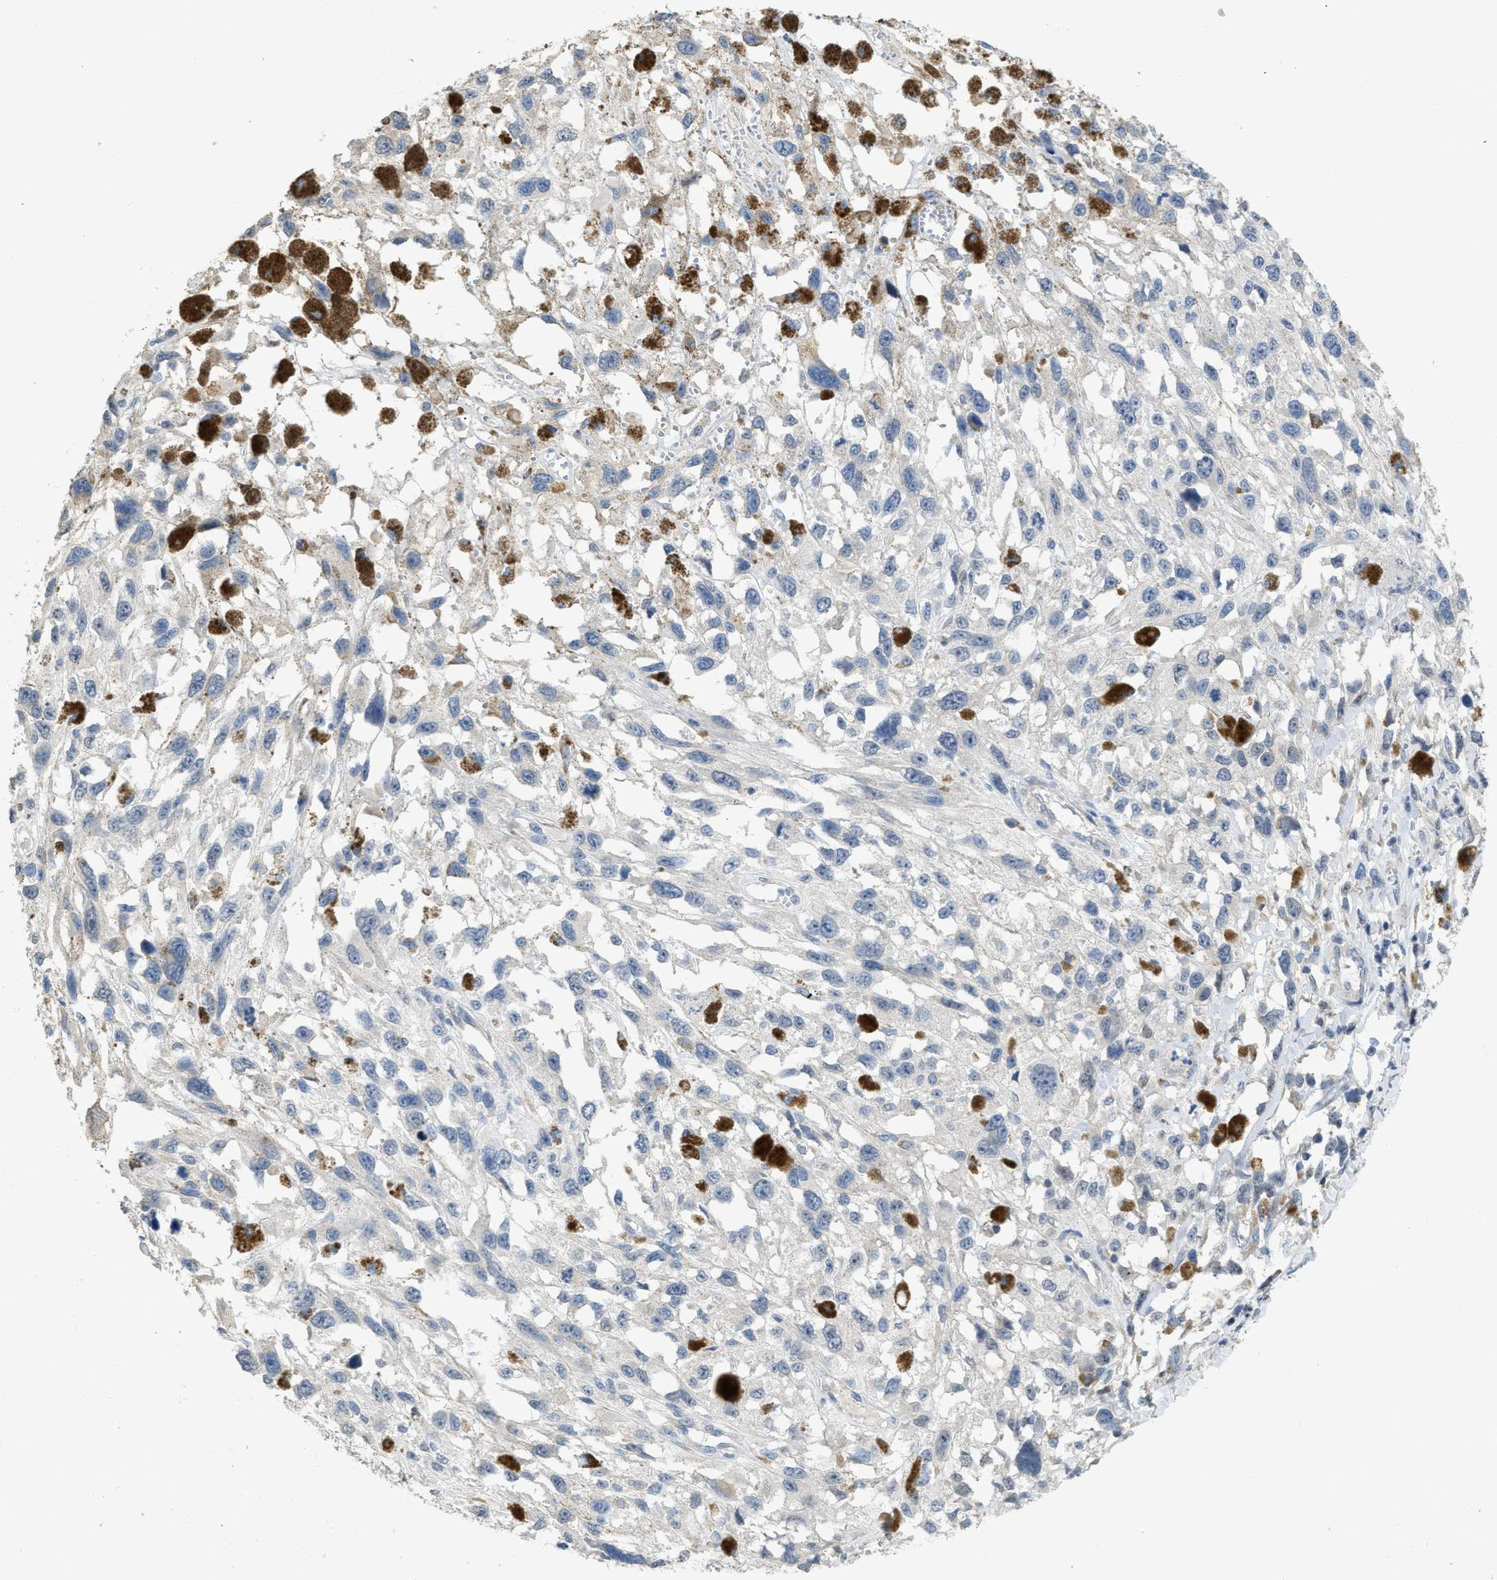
{"staining": {"intensity": "negative", "quantity": "none", "location": "none"}, "tissue": "melanoma", "cell_type": "Tumor cells", "image_type": "cancer", "snomed": [{"axis": "morphology", "description": "Malignant melanoma, Metastatic site"}, {"axis": "topography", "description": "Lymph node"}], "caption": "IHC photomicrograph of neoplastic tissue: malignant melanoma (metastatic site) stained with DAB (3,3'-diaminobenzidine) shows no significant protein staining in tumor cells.", "gene": "SFXN2", "patient": {"sex": "male", "age": 59}}